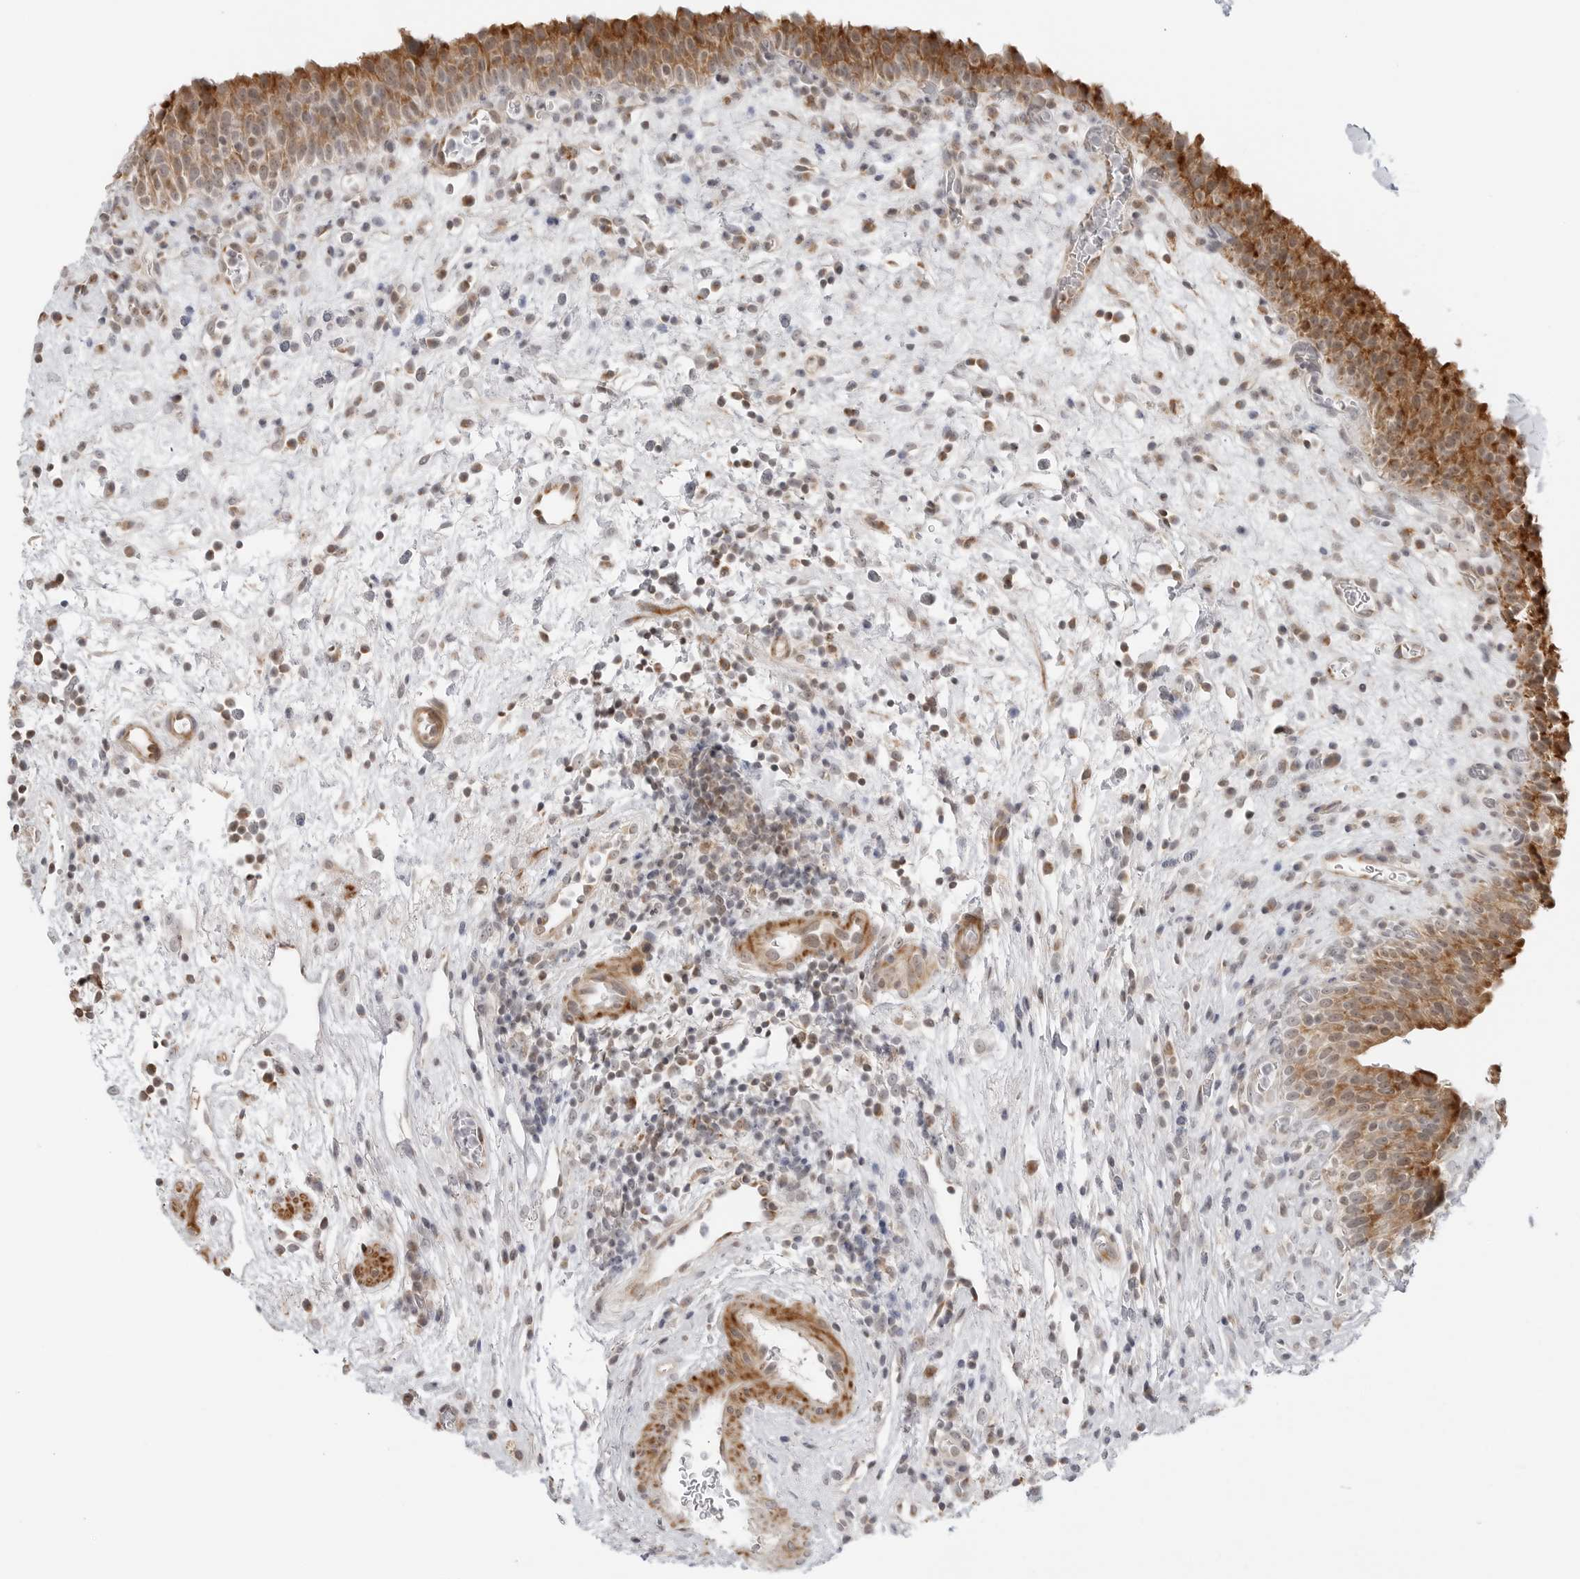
{"staining": {"intensity": "moderate", "quantity": ">75%", "location": "cytoplasmic/membranous"}, "tissue": "urinary bladder", "cell_type": "Urothelial cells", "image_type": "normal", "snomed": [{"axis": "morphology", "description": "Normal tissue, NOS"}, {"axis": "morphology", "description": "Inflammation, NOS"}, {"axis": "topography", "description": "Urinary bladder"}], "caption": "Urothelial cells show medium levels of moderate cytoplasmic/membranous positivity in approximately >75% of cells in normal human urinary bladder. (IHC, brightfield microscopy, high magnification).", "gene": "PEX2", "patient": {"sex": "female", "age": 75}}